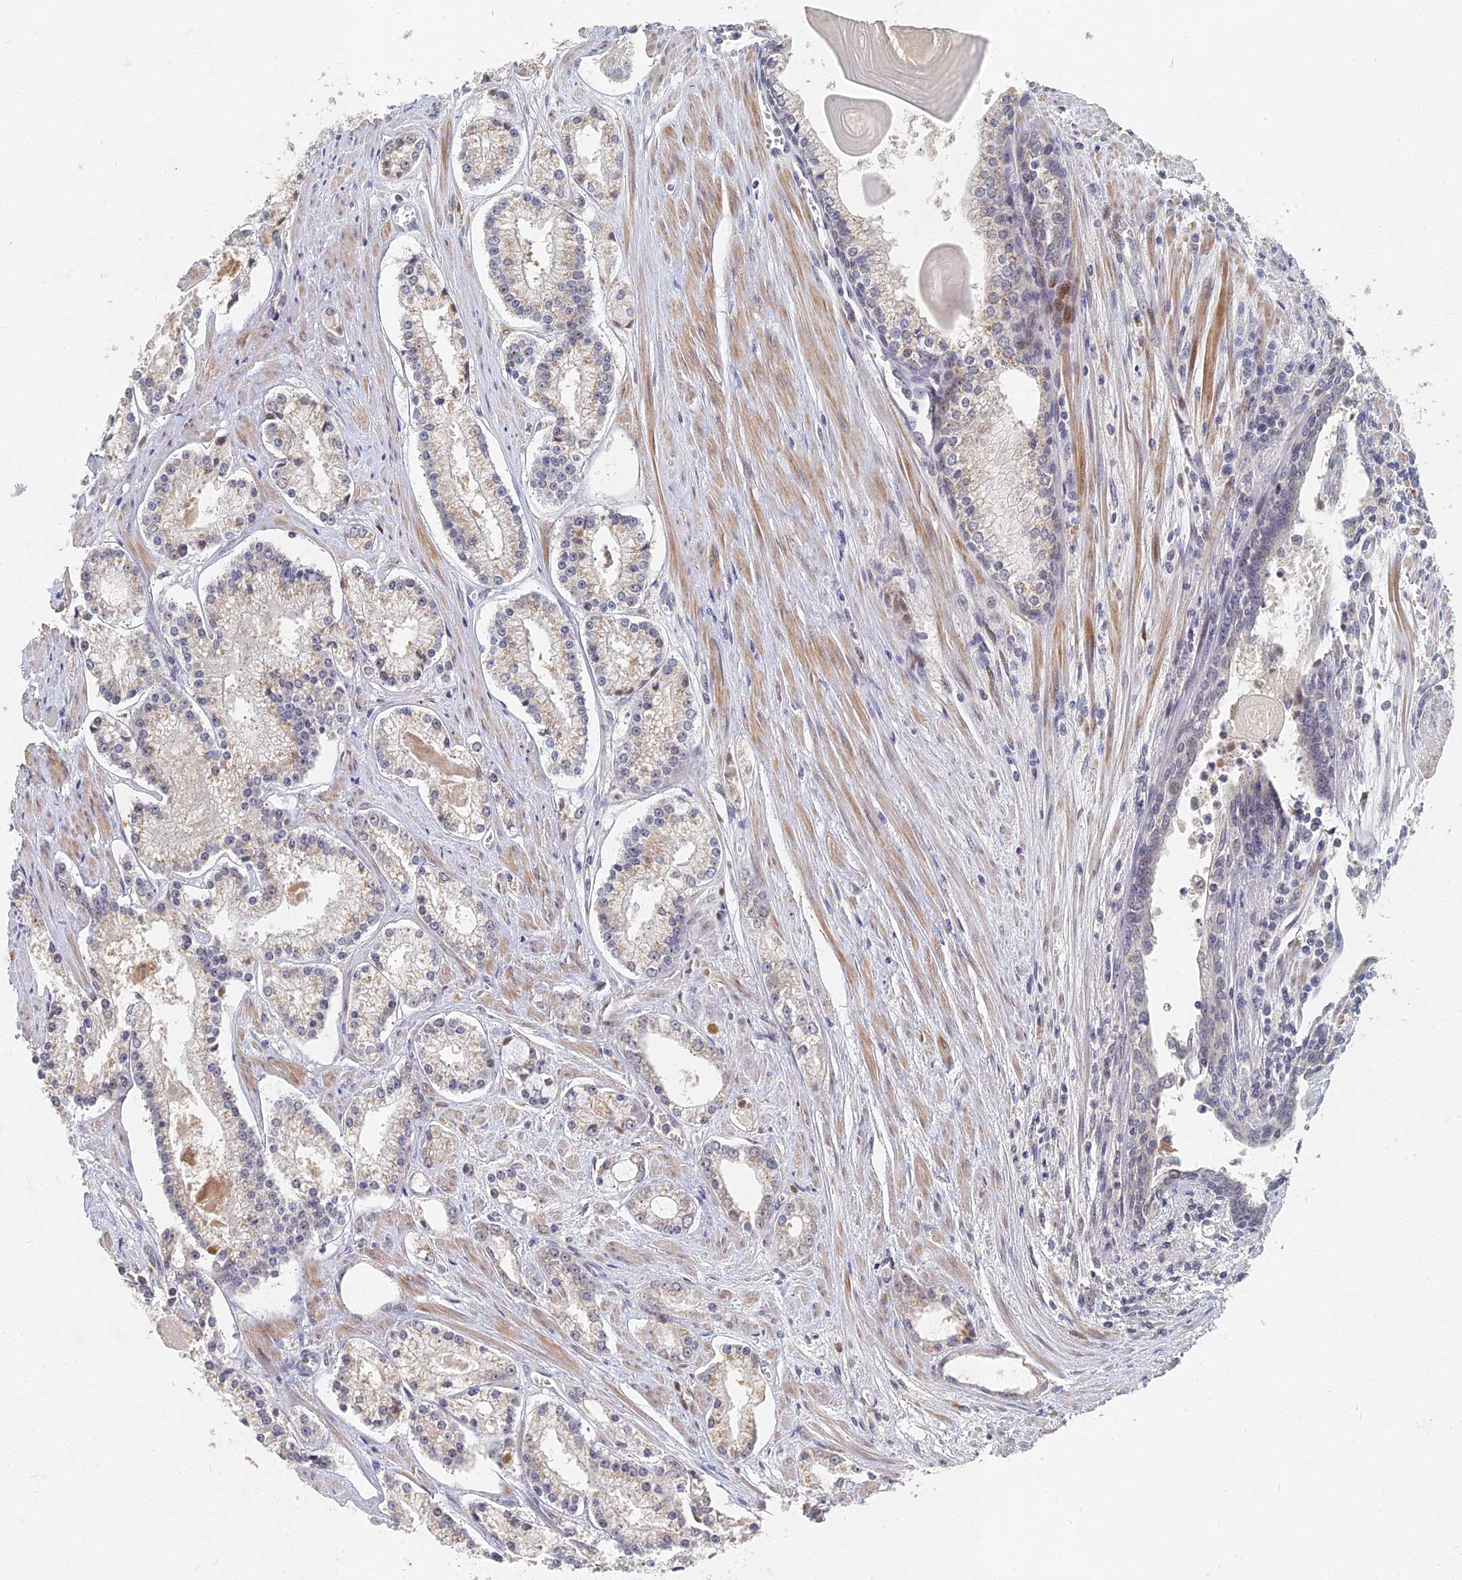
{"staining": {"intensity": "weak", "quantity": "<25%", "location": "cytoplasmic/membranous"}, "tissue": "prostate cancer", "cell_type": "Tumor cells", "image_type": "cancer", "snomed": [{"axis": "morphology", "description": "Adenocarcinoma, Low grade"}, {"axis": "topography", "description": "Prostate"}], "caption": "Immunohistochemical staining of prostate adenocarcinoma (low-grade) demonstrates no significant staining in tumor cells. (Brightfield microscopy of DAB immunohistochemistry (IHC) at high magnification).", "gene": "GNA15", "patient": {"sex": "male", "age": 54}}